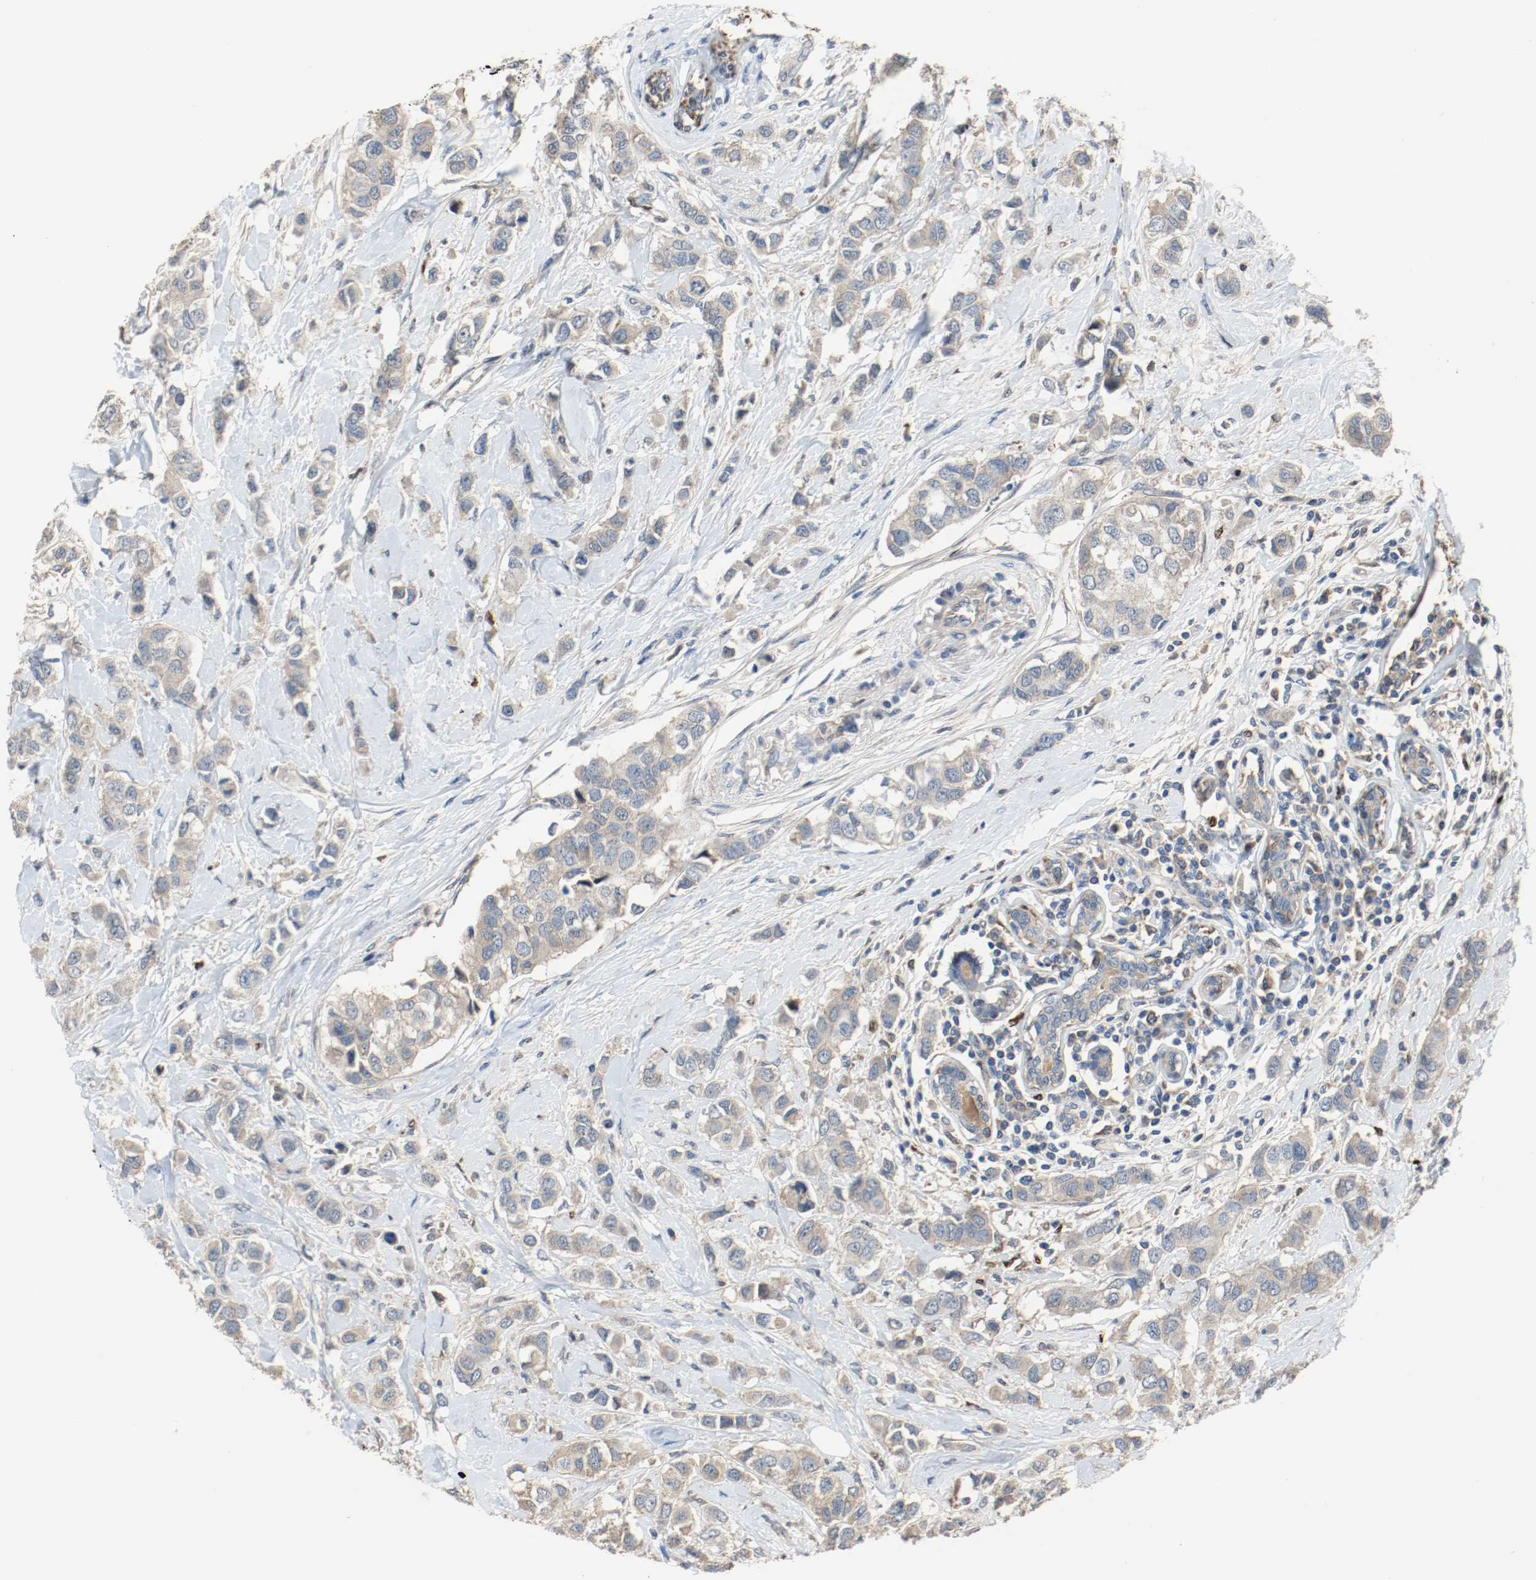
{"staining": {"intensity": "weak", "quantity": "<25%", "location": "cytoplasmic/membranous"}, "tissue": "breast cancer", "cell_type": "Tumor cells", "image_type": "cancer", "snomed": [{"axis": "morphology", "description": "Duct carcinoma"}, {"axis": "topography", "description": "Breast"}], "caption": "Tumor cells are negative for brown protein staining in breast cancer.", "gene": "BLK", "patient": {"sex": "female", "age": 50}}